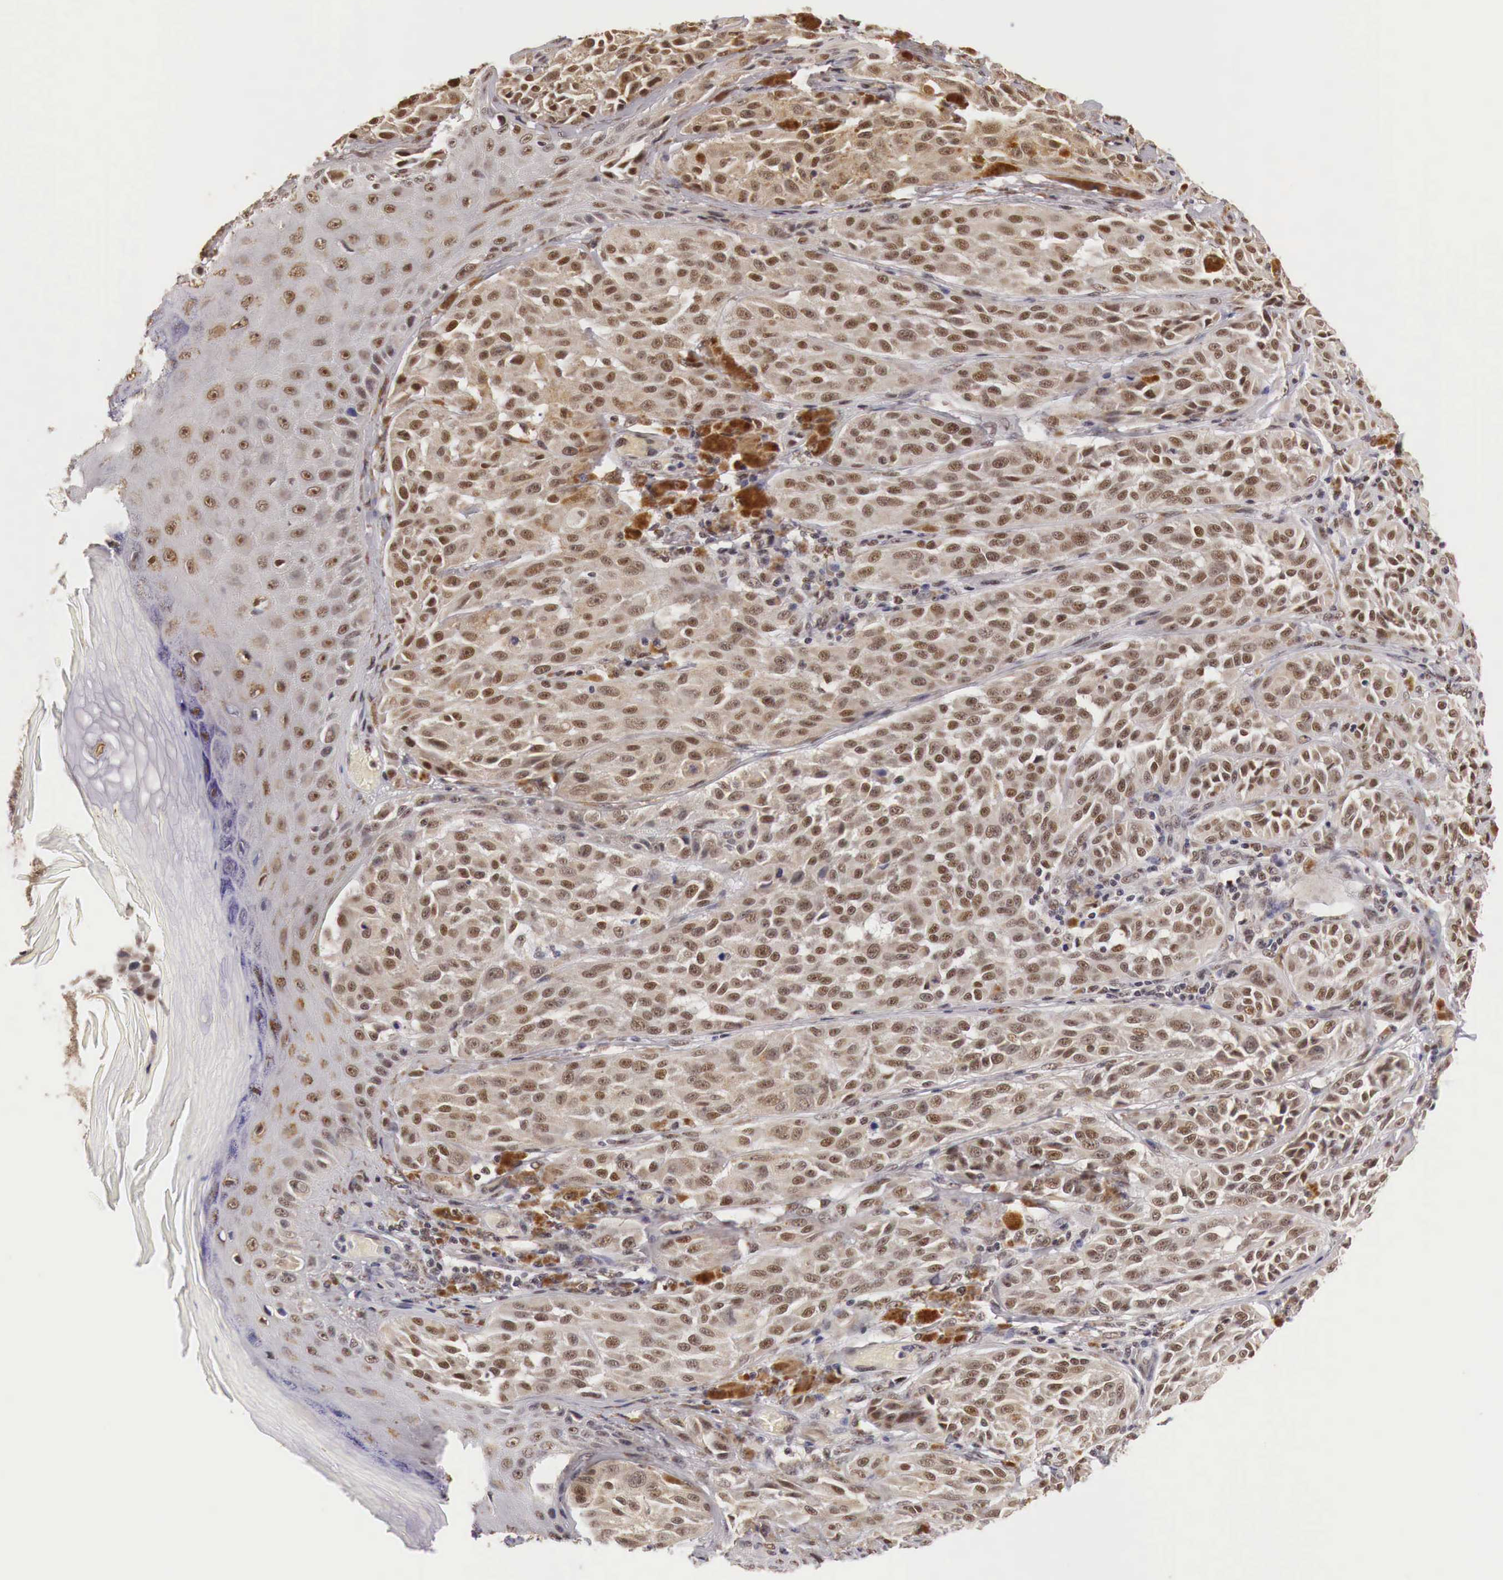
{"staining": {"intensity": "moderate", "quantity": ">75%", "location": "cytoplasmic/membranous,nuclear"}, "tissue": "melanoma", "cell_type": "Tumor cells", "image_type": "cancer", "snomed": [{"axis": "morphology", "description": "Malignant melanoma, NOS"}, {"axis": "topography", "description": "Skin"}], "caption": "Human melanoma stained with a protein marker shows moderate staining in tumor cells.", "gene": "GPKOW", "patient": {"sex": "male", "age": 44}}